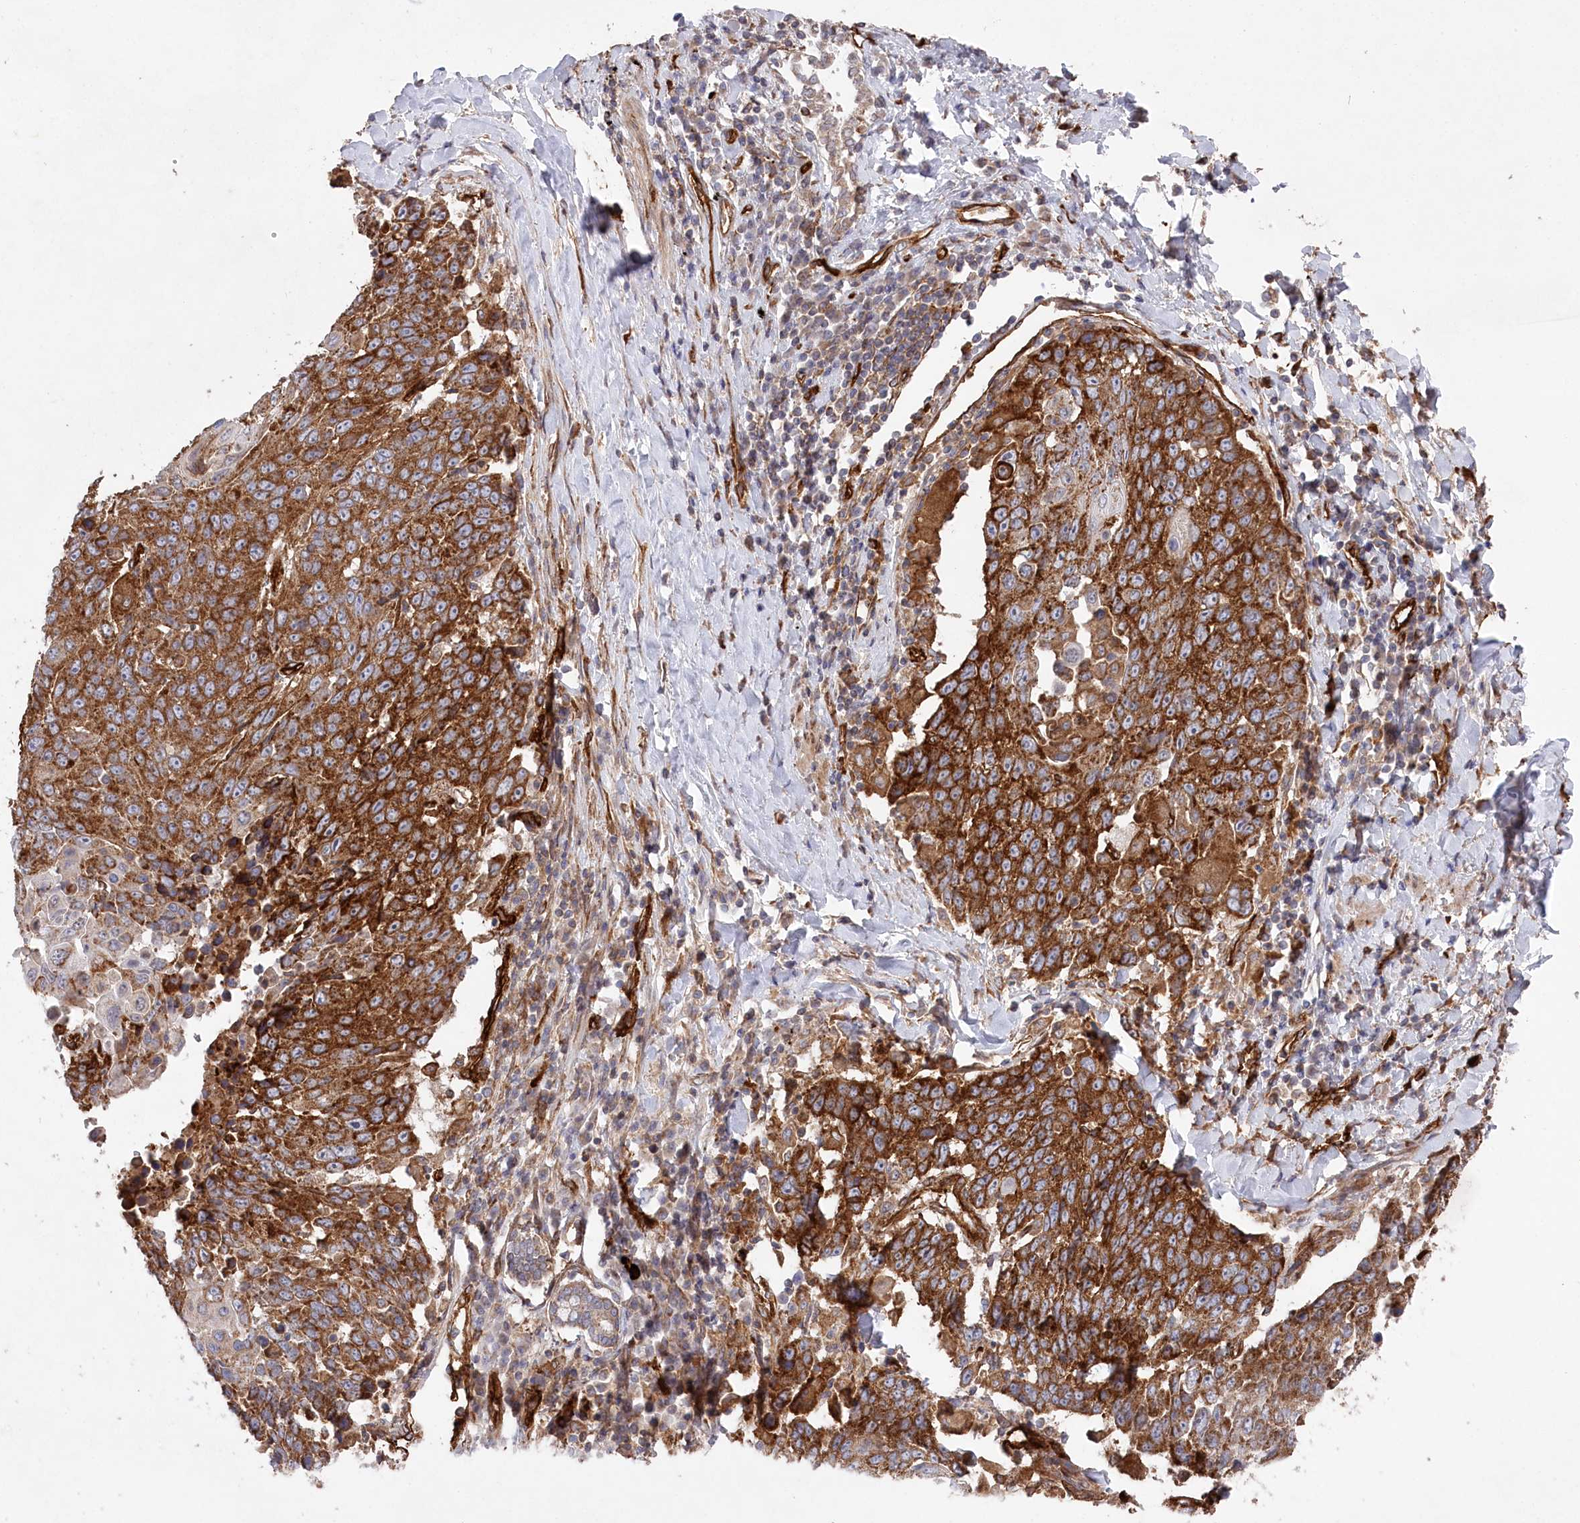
{"staining": {"intensity": "strong", "quantity": ">75%", "location": "cytoplasmic/membranous"}, "tissue": "lung cancer", "cell_type": "Tumor cells", "image_type": "cancer", "snomed": [{"axis": "morphology", "description": "Squamous cell carcinoma, NOS"}, {"axis": "topography", "description": "Lung"}], "caption": "High-power microscopy captured an immunohistochemistry image of lung cancer, revealing strong cytoplasmic/membranous staining in about >75% of tumor cells. (IHC, brightfield microscopy, high magnification).", "gene": "MTPAP", "patient": {"sex": "male", "age": 66}}